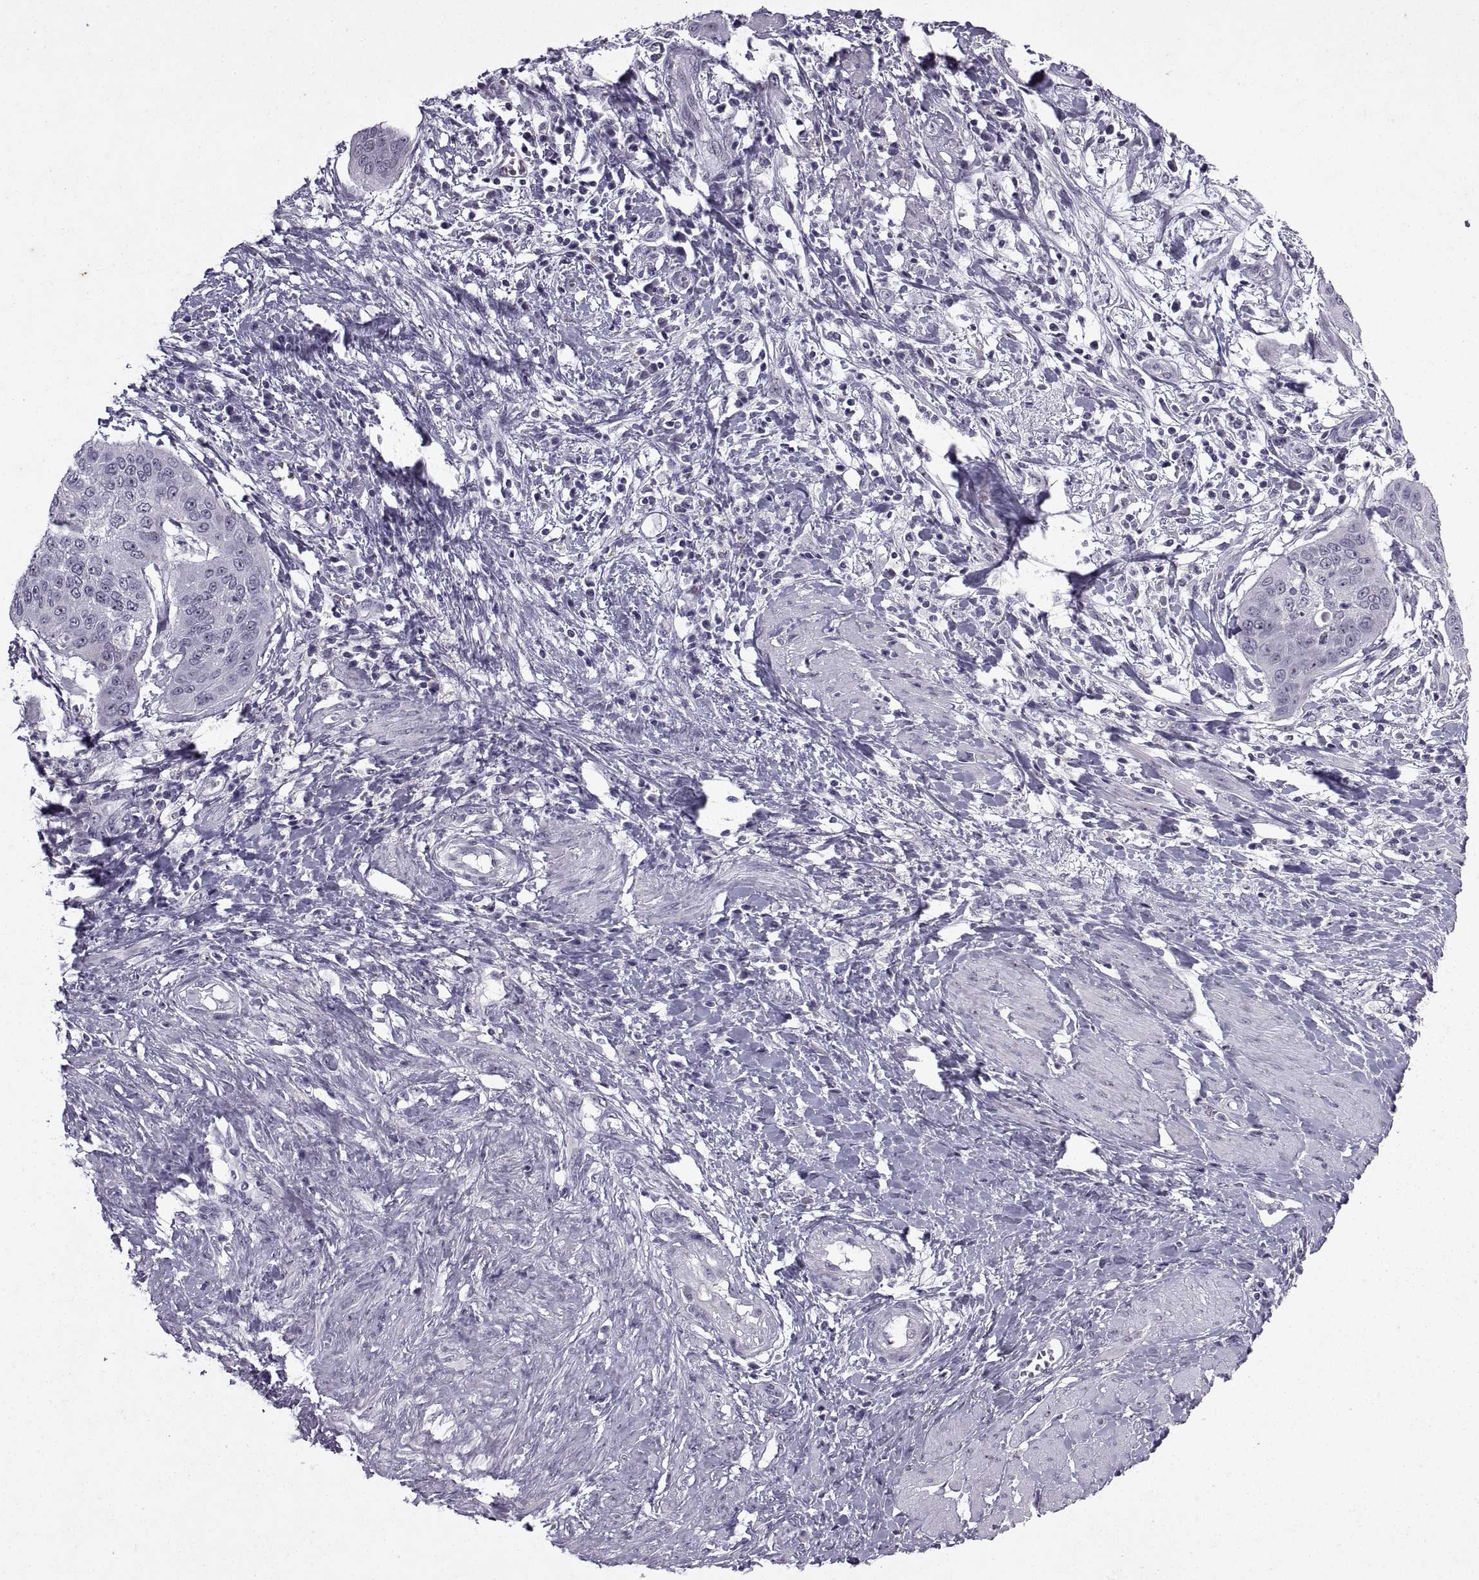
{"staining": {"intensity": "negative", "quantity": "none", "location": "none"}, "tissue": "cervical cancer", "cell_type": "Tumor cells", "image_type": "cancer", "snomed": [{"axis": "morphology", "description": "Squamous cell carcinoma, NOS"}, {"axis": "topography", "description": "Cervix"}], "caption": "The micrograph reveals no staining of tumor cells in squamous cell carcinoma (cervical).", "gene": "SINHCAF", "patient": {"sex": "female", "age": 39}}